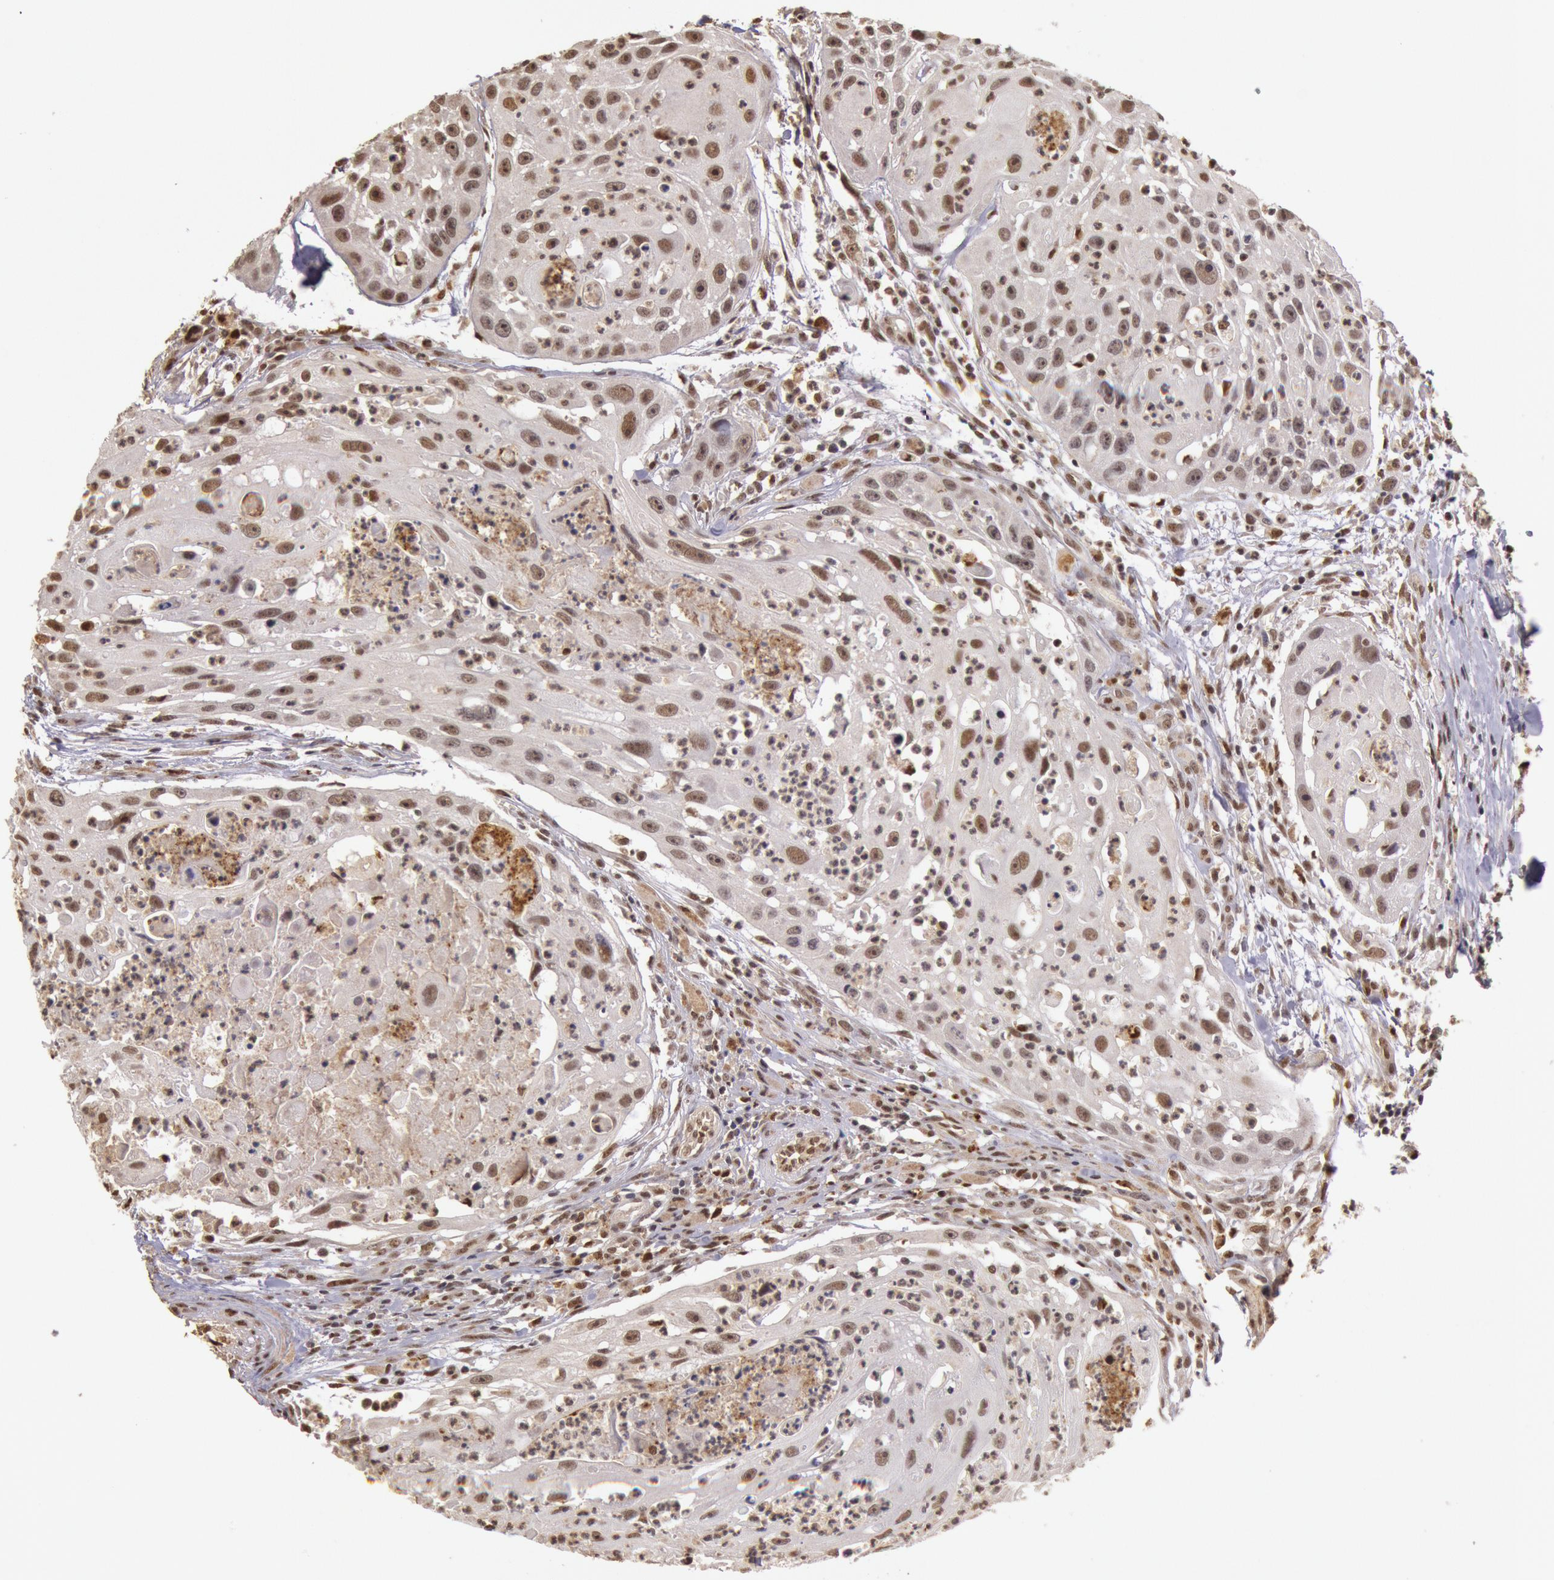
{"staining": {"intensity": "moderate", "quantity": ">75%", "location": "nuclear"}, "tissue": "head and neck cancer", "cell_type": "Tumor cells", "image_type": "cancer", "snomed": [{"axis": "morphology", "description": "Squamous cell carcinoma, NOS"}, {"axis": "topography", "description": "Head-Neck"}], "caption": "Immunohistochemistry micrograph of head and neck squamous cell carcinoma stained for a protein (brown), which displays medium levels of moderate nuclear expression in about >75% of tumor cells.", "gene": "LIG4", "patient": {"sex": "male", "age": 64}}